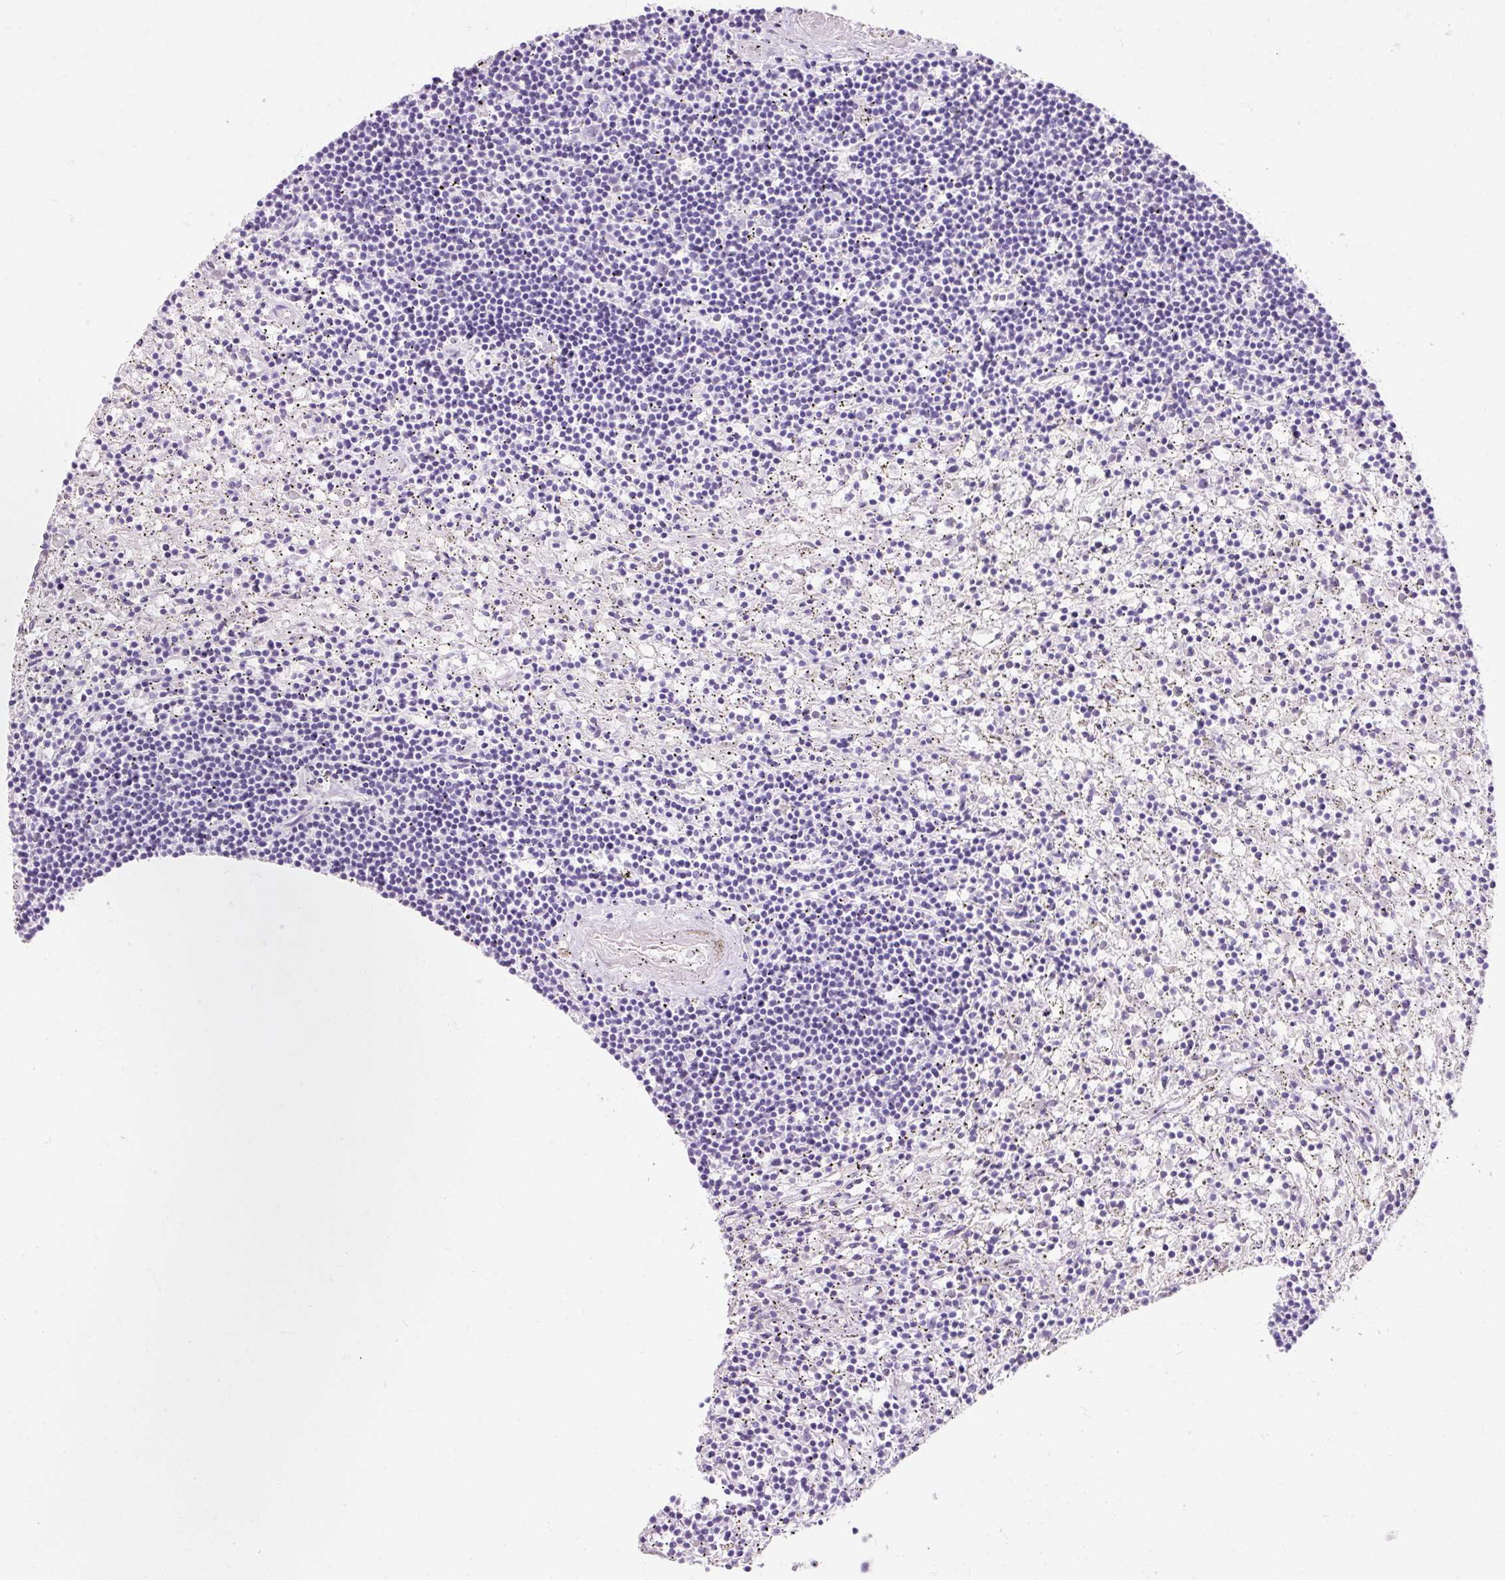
{"staining": {"intensity": "negative", "quantity": "none", "location": "none"}, "tissue": "lymphoma", "cell_type": "Tumor cells", "image_type": "cancer", "snomed": [{"axis": "morphology", "description": "Malignant lymphoma, non-Hodgkin's type, Low grade"}, {"axis": "topography", "description": "Spleen"}], "caption": "IHC image of neoplastic tissue: low-grade malignant lymphoma, non-Hodgkin's type stained with DAB (3,3'-diaminobenzidine) shows no significant protein staining in tumor cells.", "gene": "TMEM213", "patient": {"sex": "male", "age": 76}}